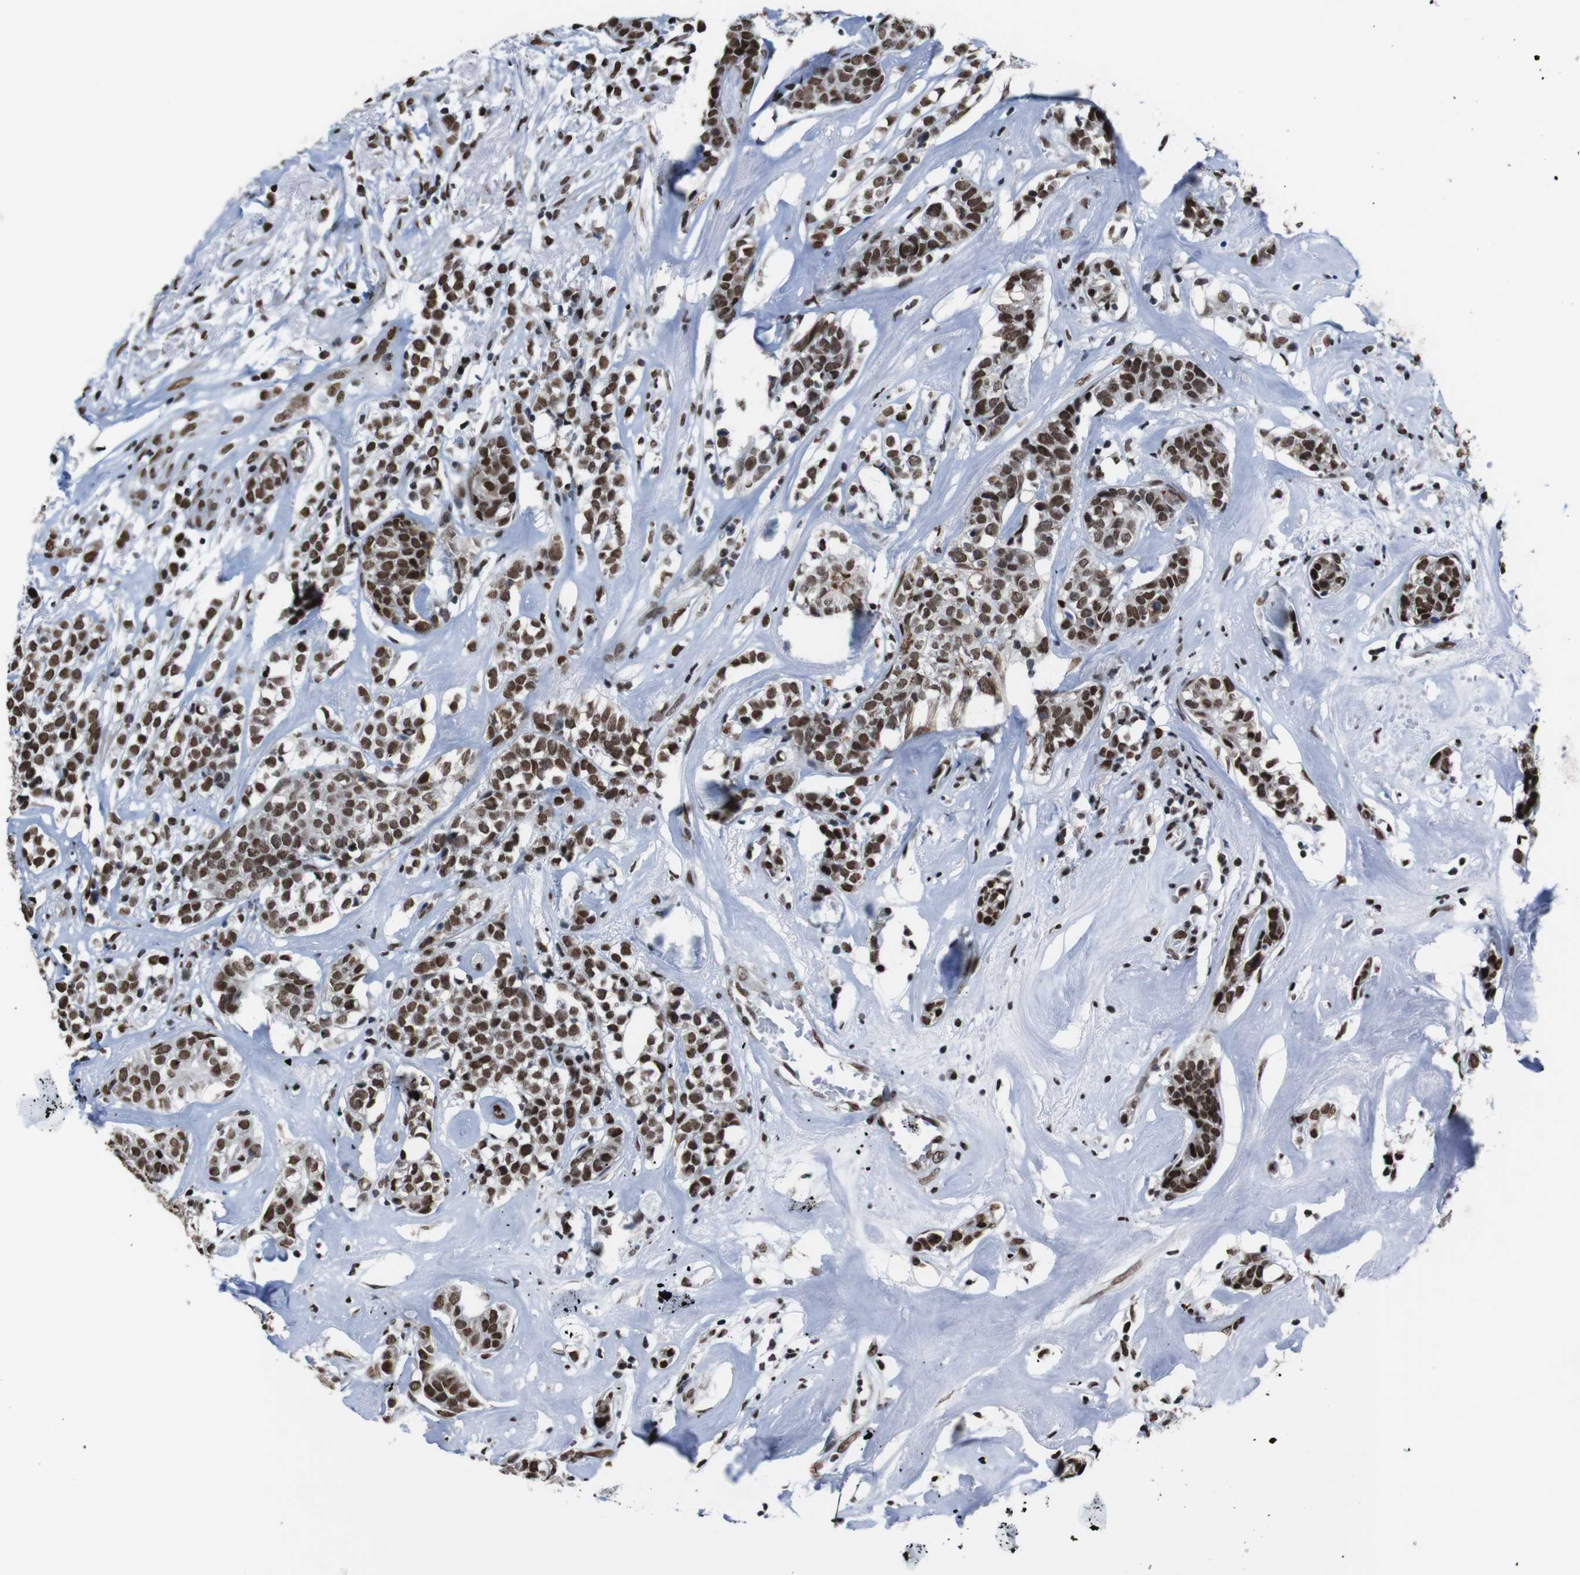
{"staining": {"intensity": "strong", "quantity": ">75%", "location": "nuclear"}, "tissue": "head and neck cancer", "cell_type": "Tumor cells", "image_type": "cancer", "snomed": [{"axis": "morphology", "description": "Adenocarcinoma, NOS"}, {"axis": "topography", "description": "Salivary gland"}, {"axis": "topography", "description": "Head-Neck"}], "caption": "The micrograph reveals a brown stain indicating the presence of a protein in the nuclear of tumor cells in head and neck adenocarcinoma.", "gene": "ROMO1", "patient": {"sex": "female", "age": 65}}